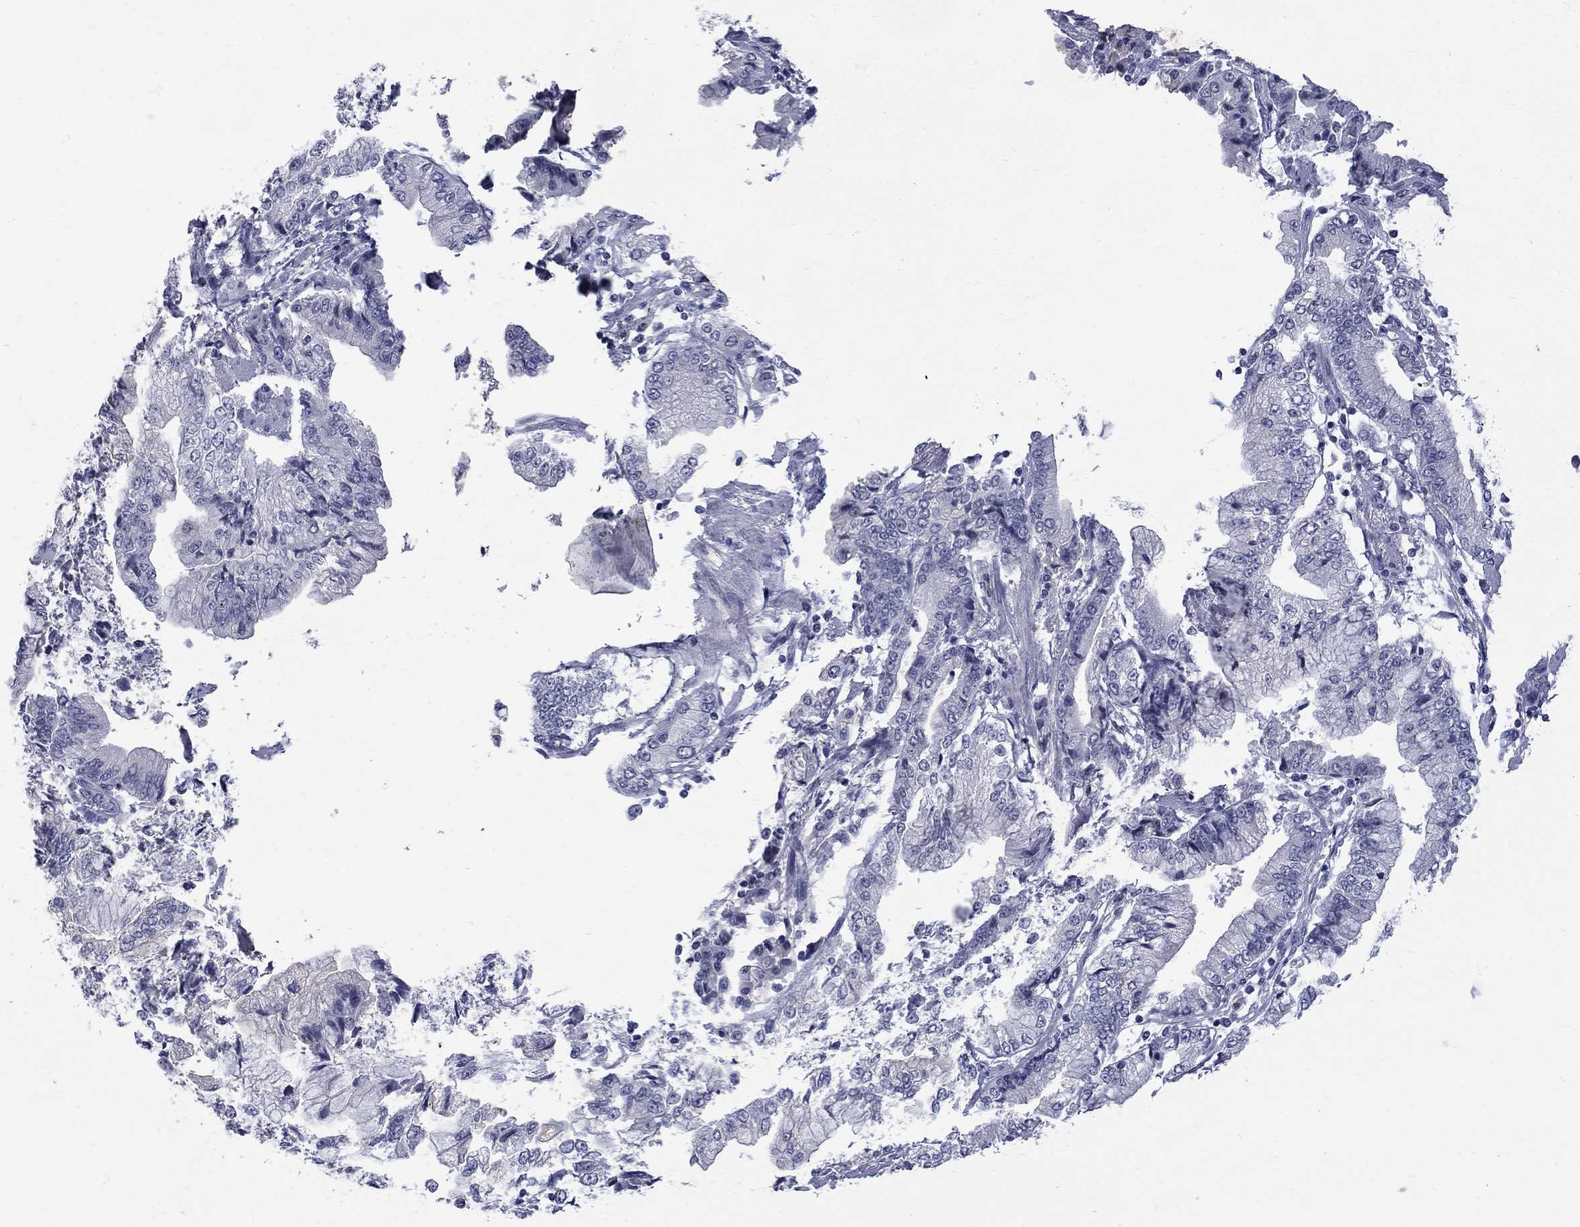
{"staining": {"intensity": "negative", "quantity": "none", "location": "none"}, "tissue": "stomach cancer", "cell_type": "Tumor cells", "image_type": "cancer", "snomed": [{"axis": "morphology", "description": "Adenocarcinoma, NOS"}, {"axis": "topography", "description": "Stomach, upper"}], "caption": "Stomach cancer (adenocarcinoma) stained for a protein using IHC displays no staining tumor cells.", "gene": "CTNND2", "patient": {"sex": "female", "age": 74}}